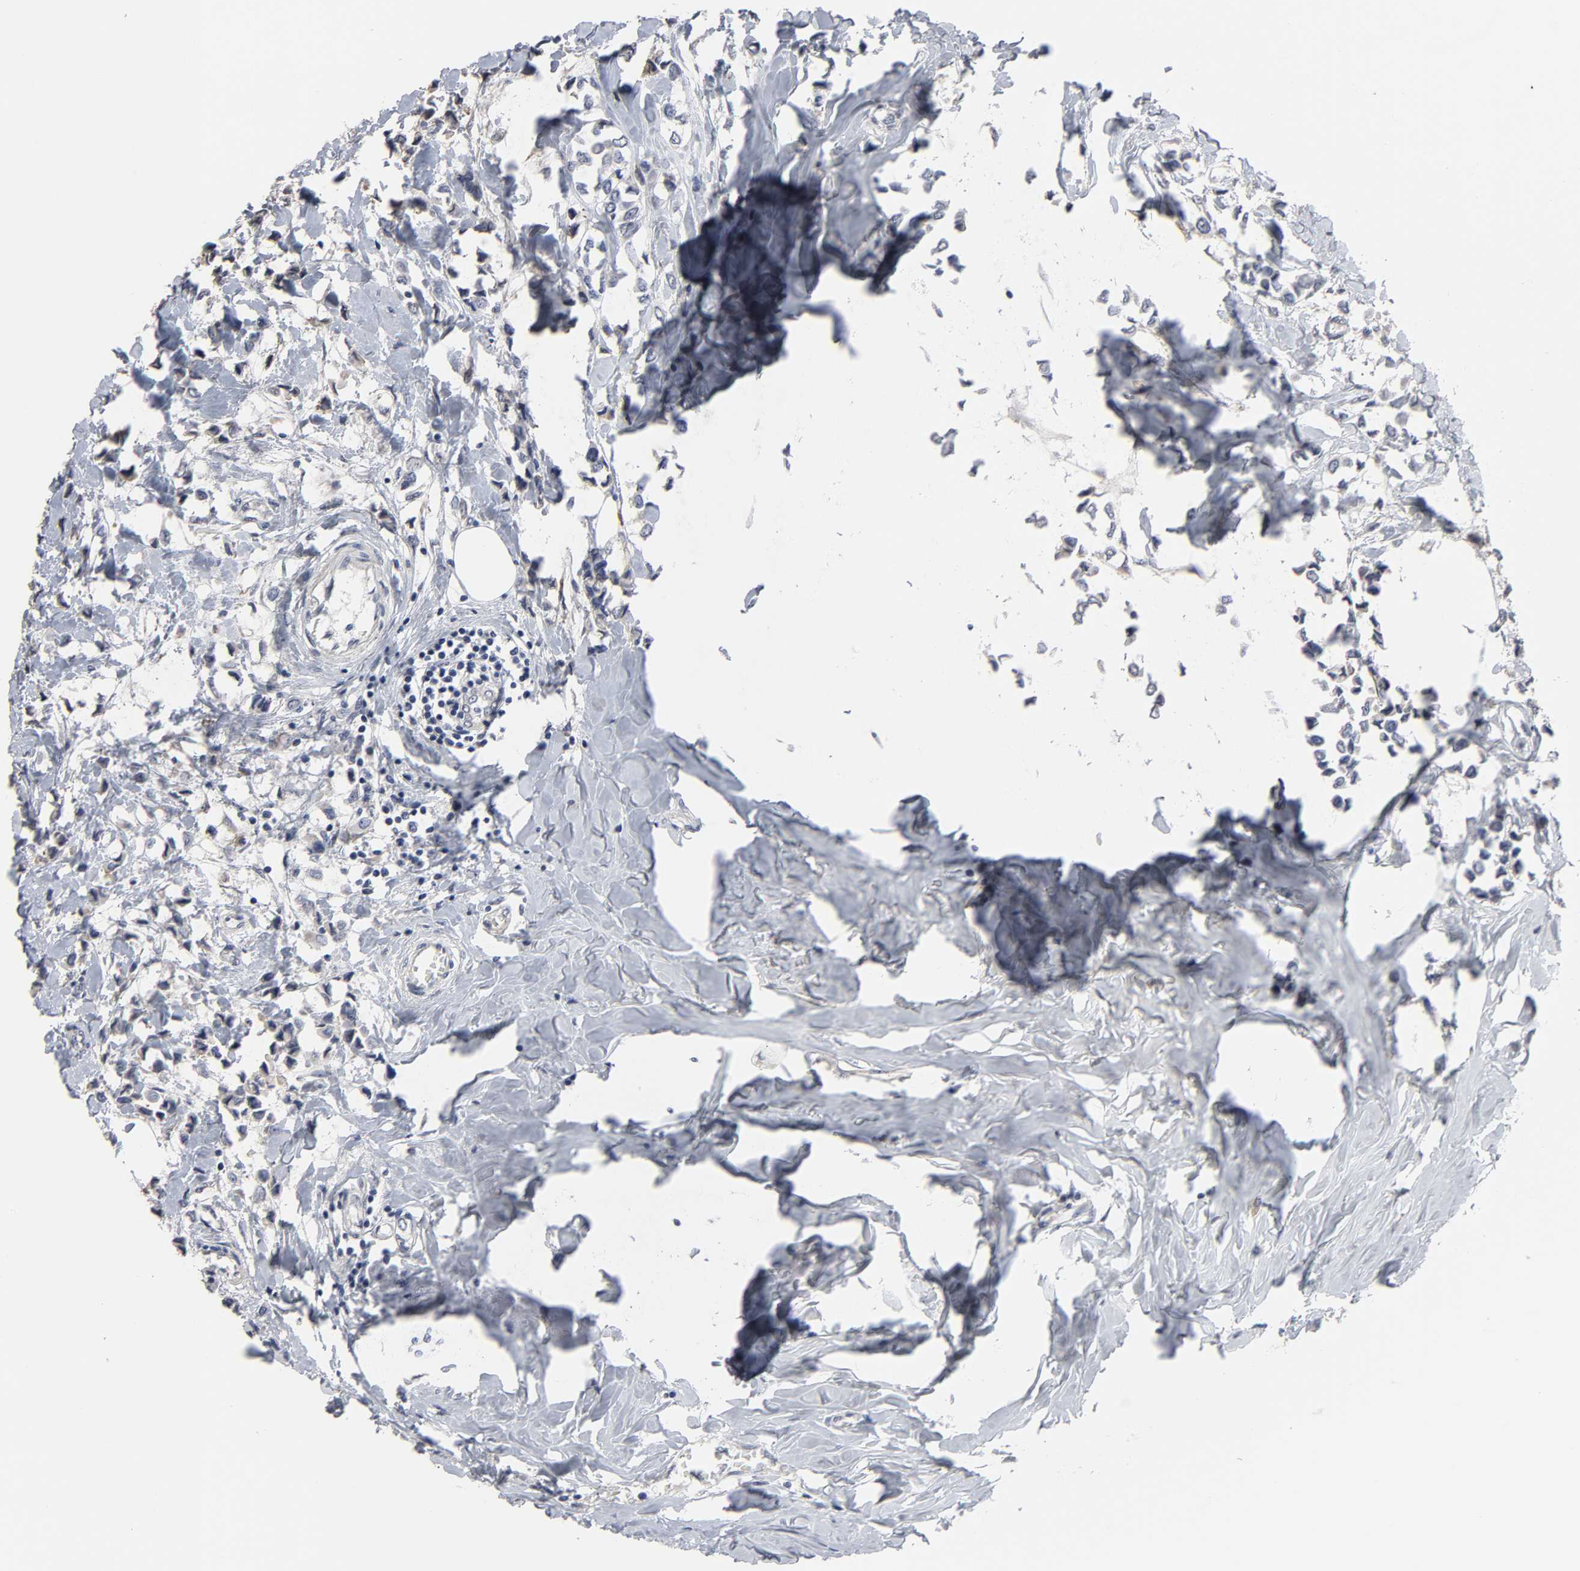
{"staining": {"intensity": "weak", "quantity": "<25%", "location": "cytoplasmic/membranous"}, "tissue": "breast cancer", "cell_type": "Tumor cells", "image_type": "cancer", "snomed": [{"axis": "morphology", "description": "Lobular carcinoma"}, {"axis": "topography", "description": "Breast"}], "caption": "An image of human breast cancer (lobular carcinoma) is negative for staining in tumor cells. (DAB immunohistochemistry with hematoxylin counter stain).", "gene": "HNF4A", "patient": {"sex": "female", "age": 51}}